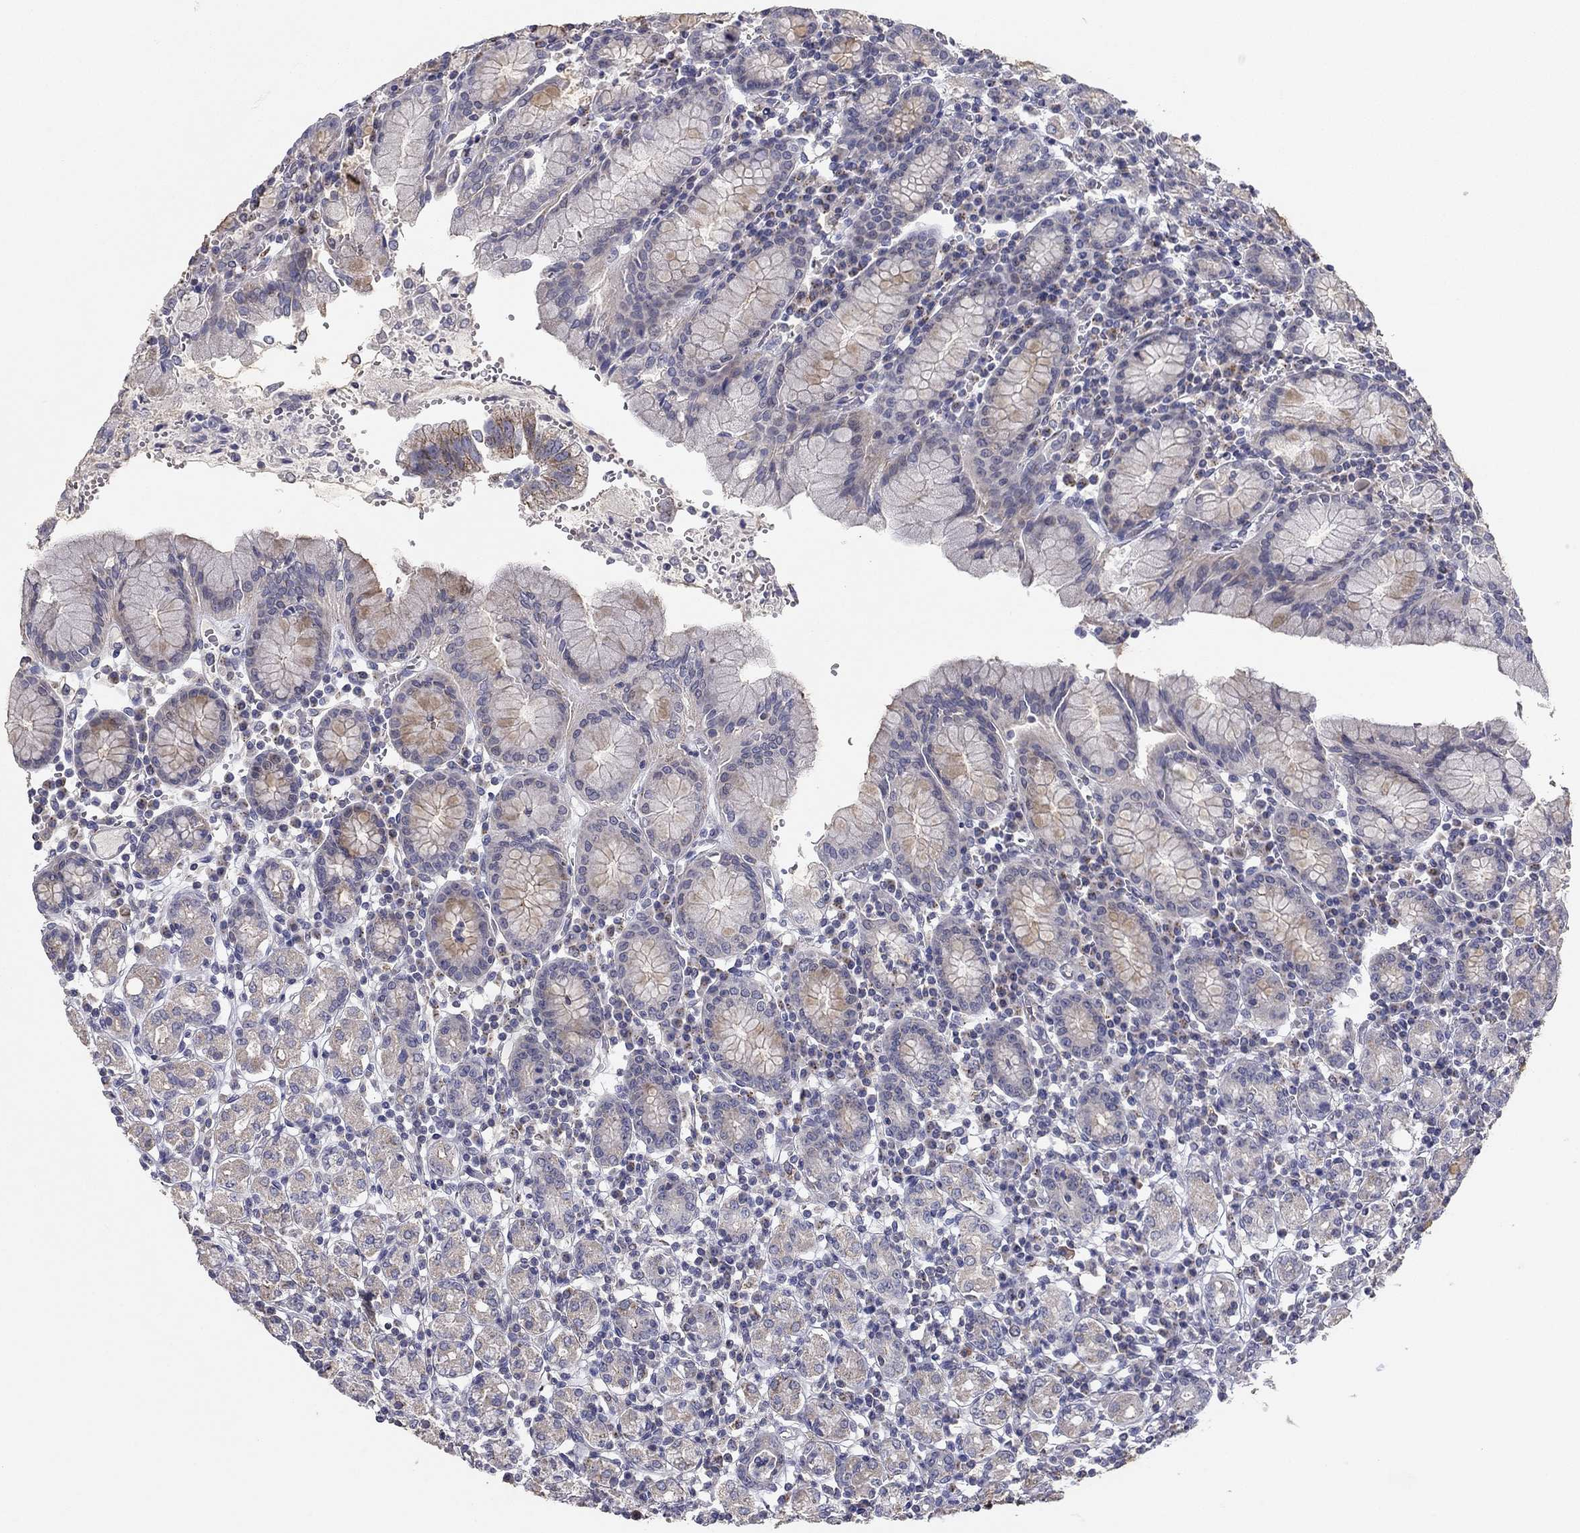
{"staining": {"intensity": "negative", "quantity": "none", "location": "none"}, "tissue": "stomach", "cell_type": "Glandular cells", "image_type": "normal", "snomed": [{"axis": "morphology", "description": "Normal tissue, NOS"}, {"axis": "topography", "description": "Stomach, upper"}, {"axis": "topography", "description": "Stomach"}], "caption": "Photomicrograph shows no significant protein positivity in glandular cells of unremarkable stomach. Nuclei are stained in blue.", "gene": "SEPTIN3", "patient": {"sex": "male", "age": 62}}